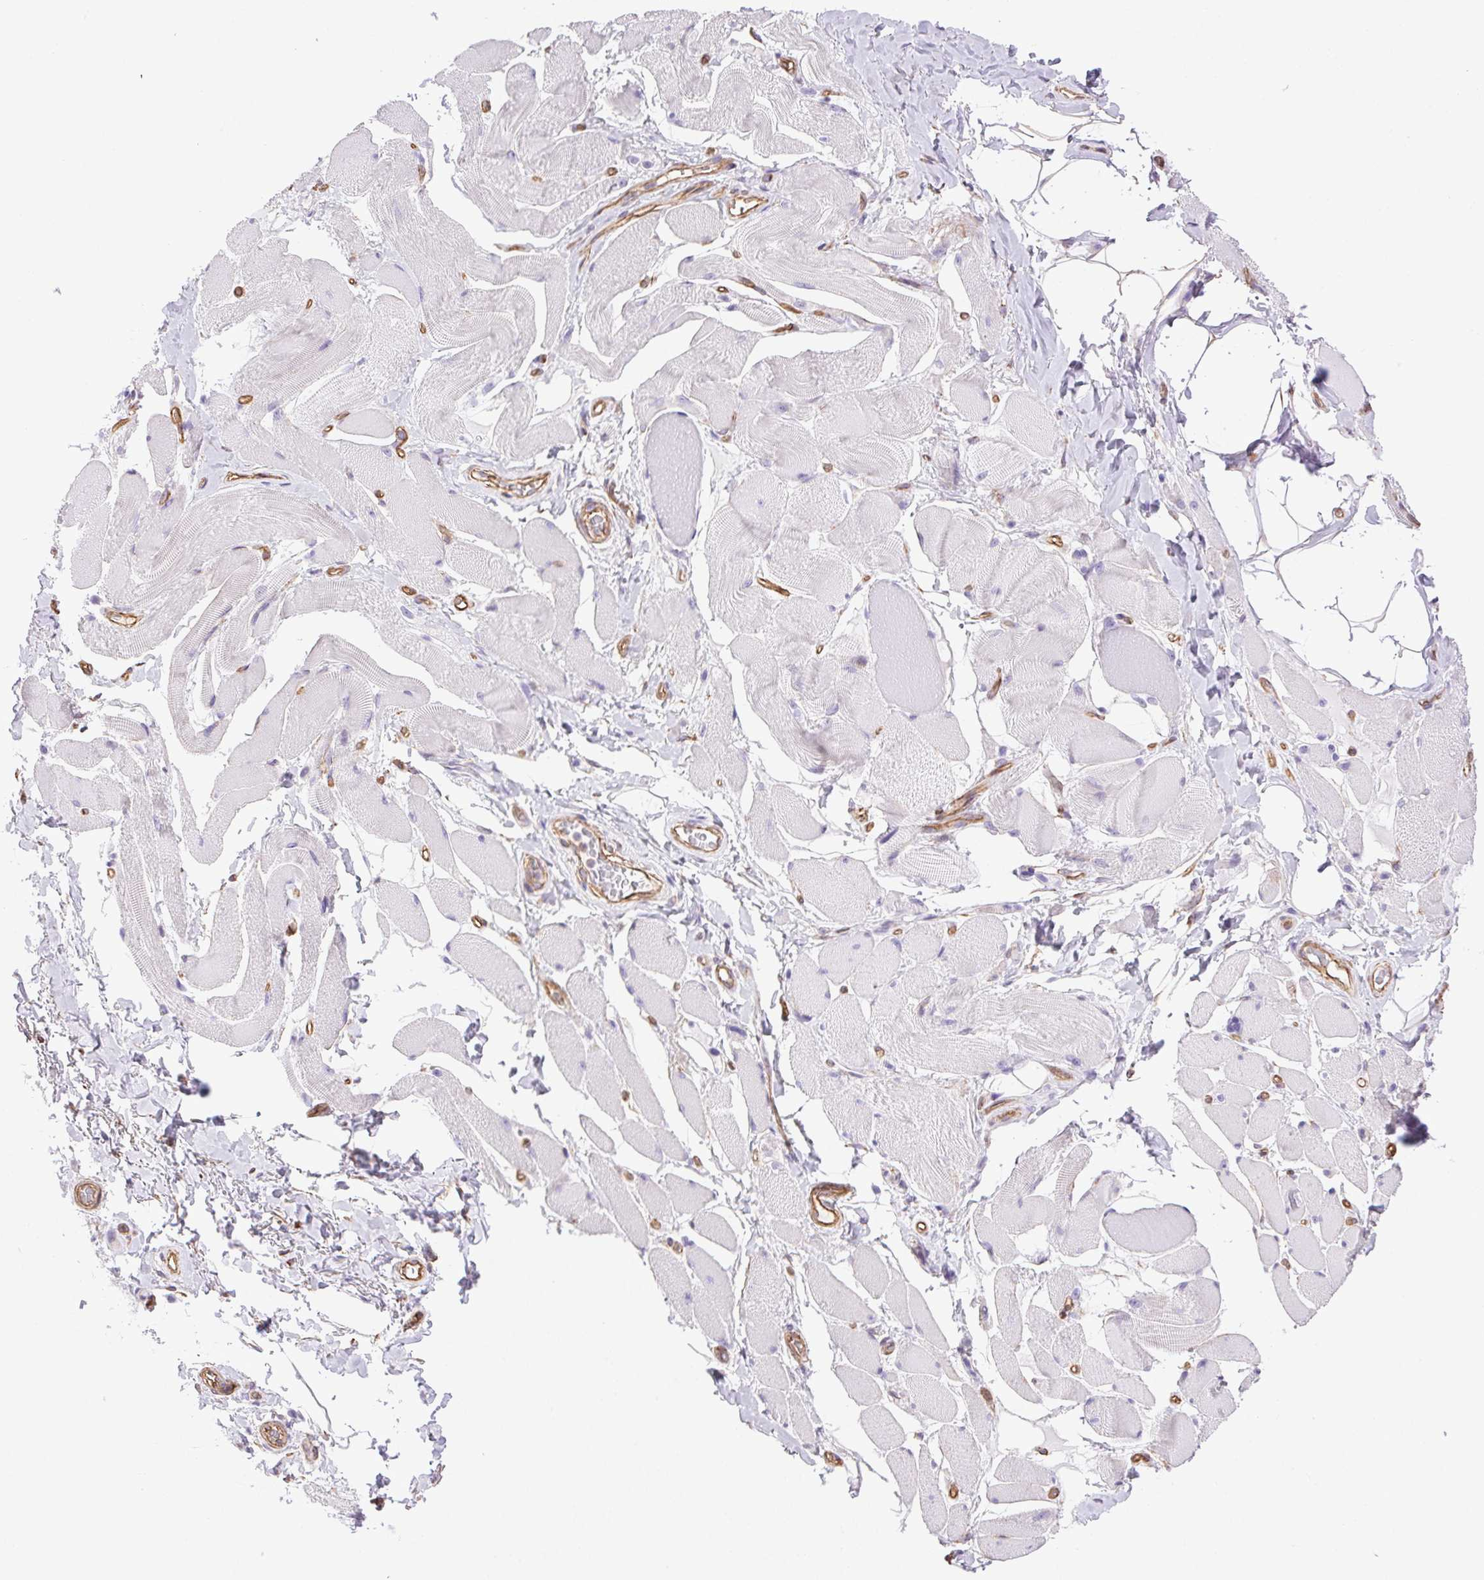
{"staining": {"intensity": "negative", "quantity": "none", "location": "none"}, "tissue": "skeletal muscle", "cell_type": "Myocytes", "image_type": "normal", "snomed": [{"axis": "morphology", "description": "Normal tissue, NOS"}, {"axis": "topography", "description": "Skeletal muscle"}, {"axis": "topography", "description": "Anal"}, {"axis": "topography", "description": "Peripheral nerve tissue"}], "caption": "Immunohistochemistry micrograph of benign skeletal muscle: skeletal muscle stained with DAB (3,3'-diaminobenzidine) displays no significant protein positivity in myocytes.", "gene": "SHCBP1L", "patient": {"sex": "male", "age": 53}}